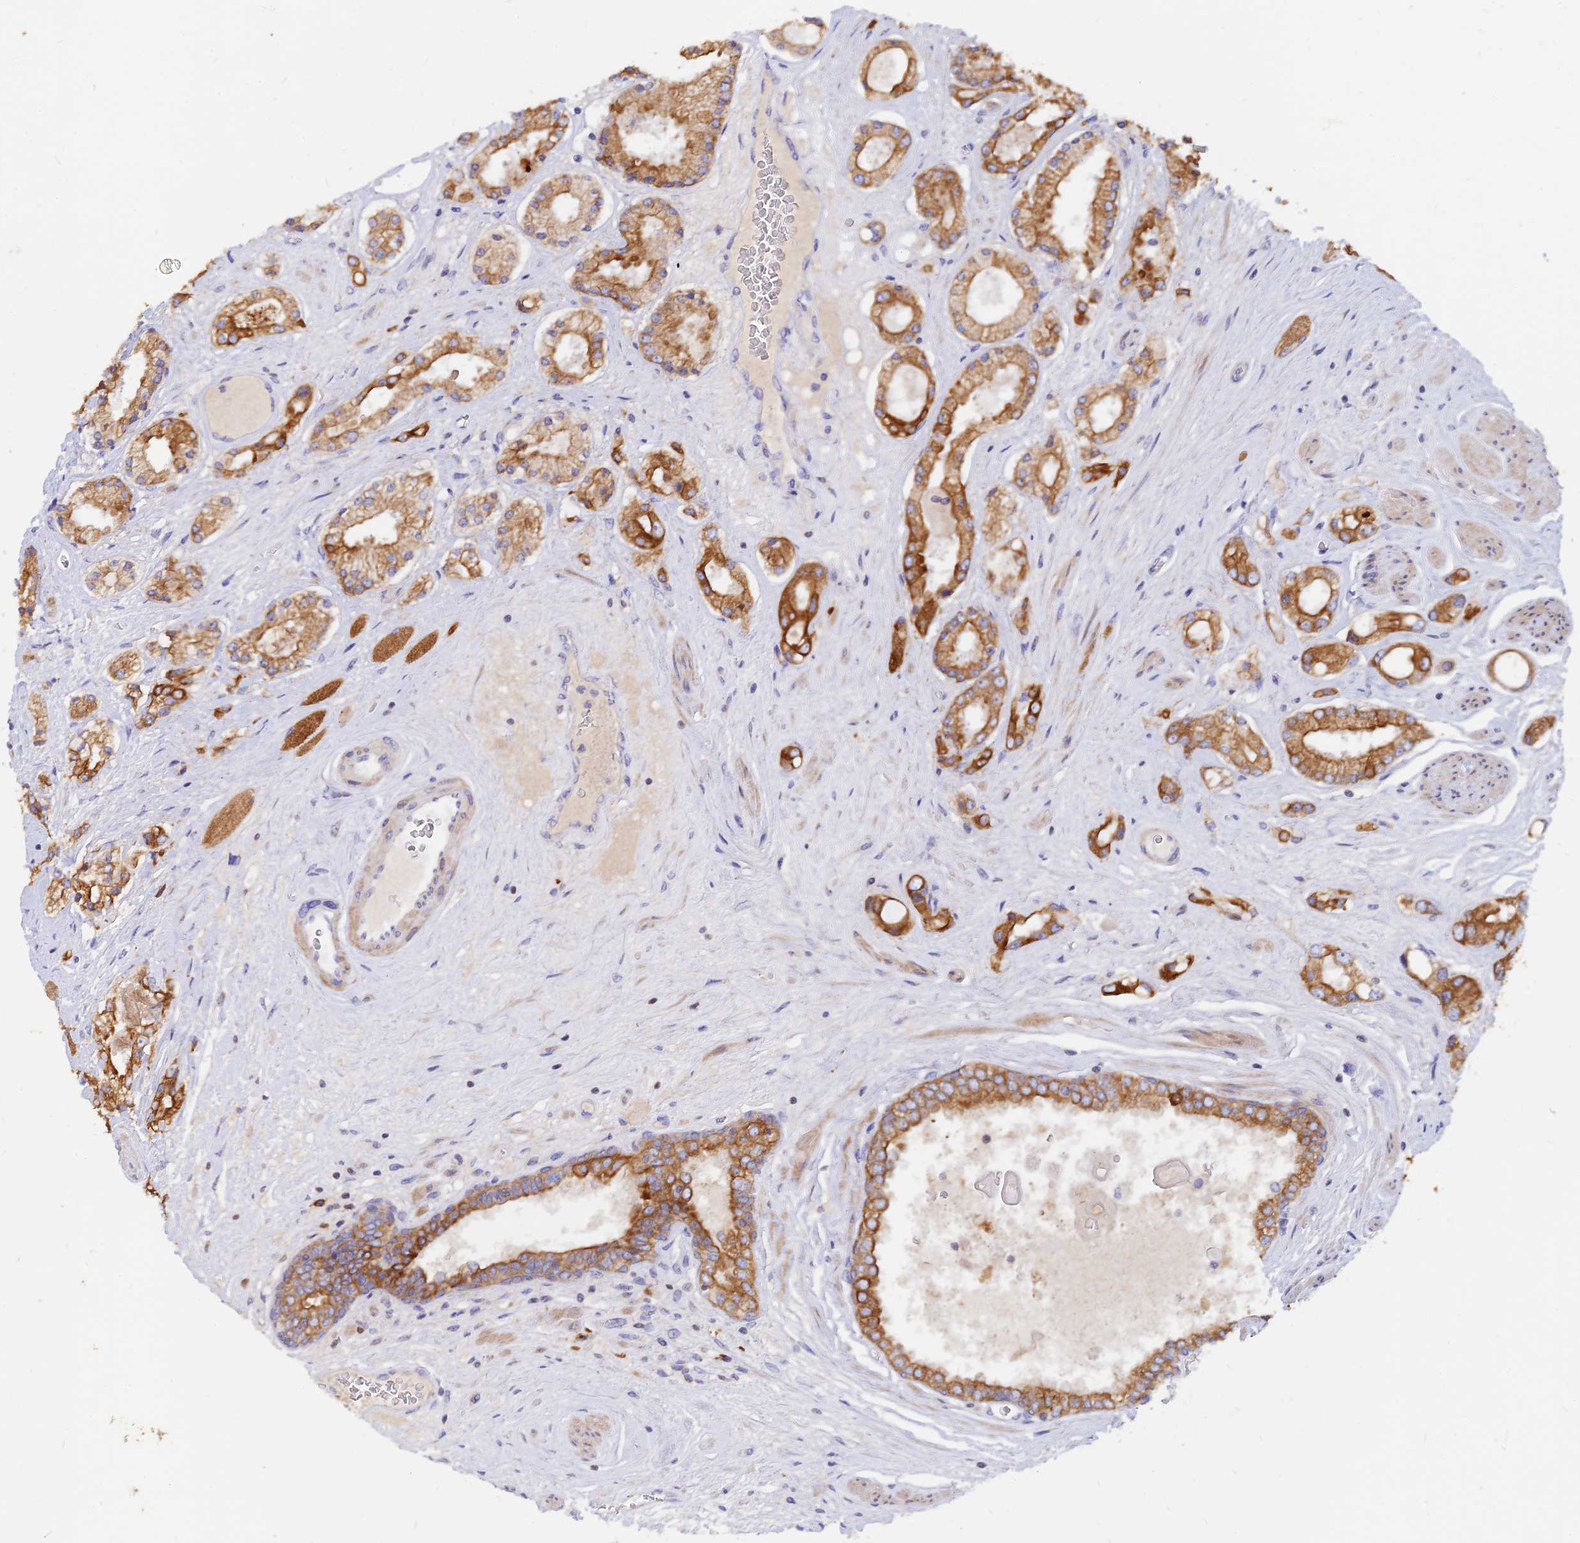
{"staining": {"intensity": "moderate", "quantity": ">75%", "location": "cytoplasmic/membranous"}, "tissue": "prostate cancer", "cell_type": "Tumor cells", "image_type": "cancer", "snomed": [{"axis": "morphology", "description": "Adenocarcinoma, High grade"}, {"axis": "topography", "description": "Prostate"}], "caption": "Prostate high-grade adenocarcinoma tissue displays moderate cytoplasmic/membranous positivity in about >75% of tumor cells, visualized by immunohistochemistry.", "gene": "DENND2D", "patient": {"sex": "male", "age": 67}}